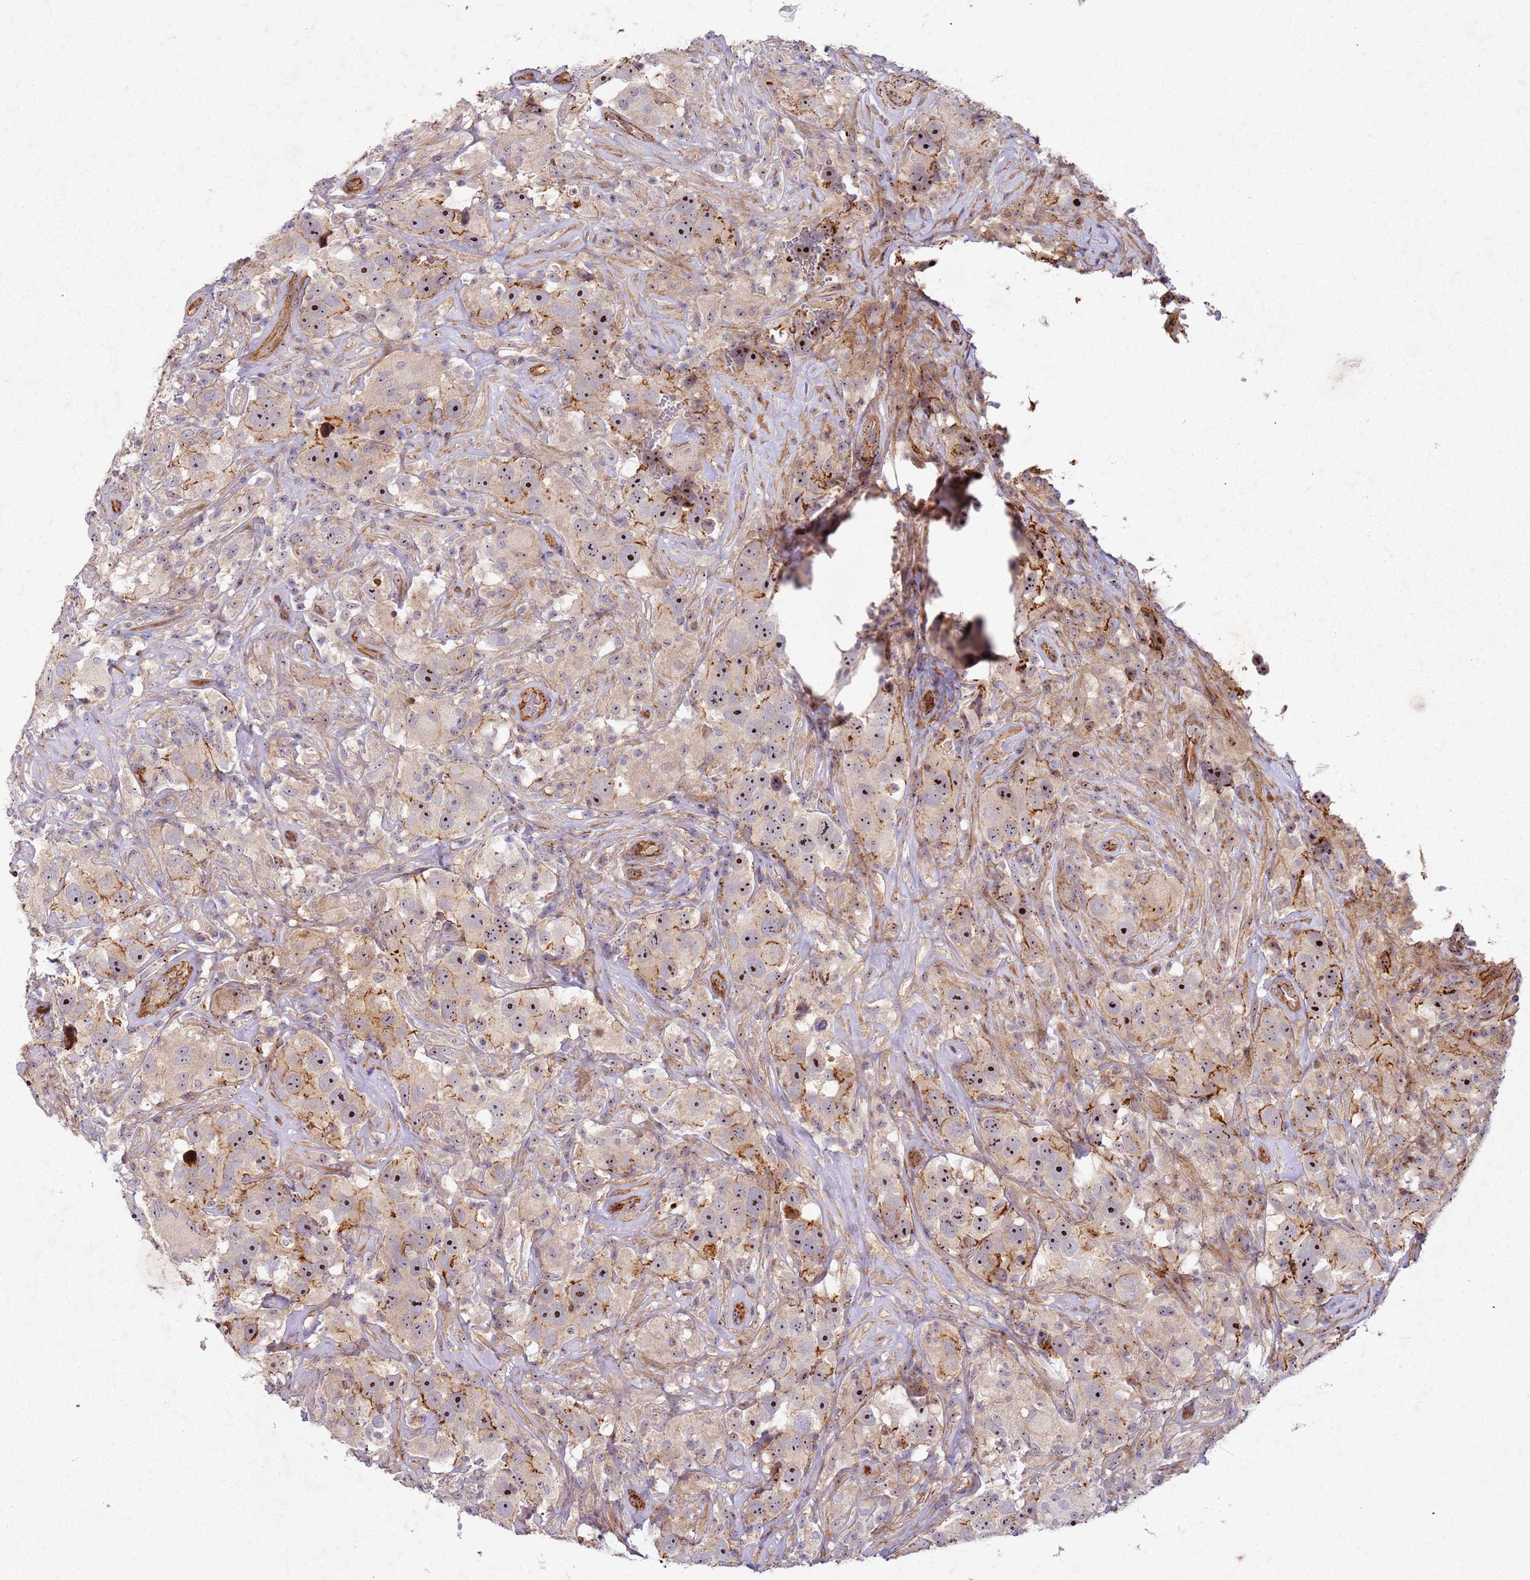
{"staining": {"intensity": "moderate", "quantity": "25%-75%", "location": "cytoplasmic/membranous,nuclear"}, "tissue": "testis cancer", "cell_type": "Tumor cells", "image_type": "cancer", "snomed": [{"axis": "morphology", "description": "Seminoma, NOS"}, {"axis": "topography", "description": "Testis"}], "caption": "Testis cancer (seminoma) tissue demonstrates moderate cytoplasmic/membranous and nuclear positivity in approximately 25%-75% of tumor cells, visualized by immunohistochemistry. The staining was performed using DAB (3,3'-diaminobenzidine) to visualize the protein expression in brown, while the nuclei were stained in blue with hematoxylin (Magnification: 20x).", "gene": "C2CD4B", "patient": {"sex": "male", "age": 49}}